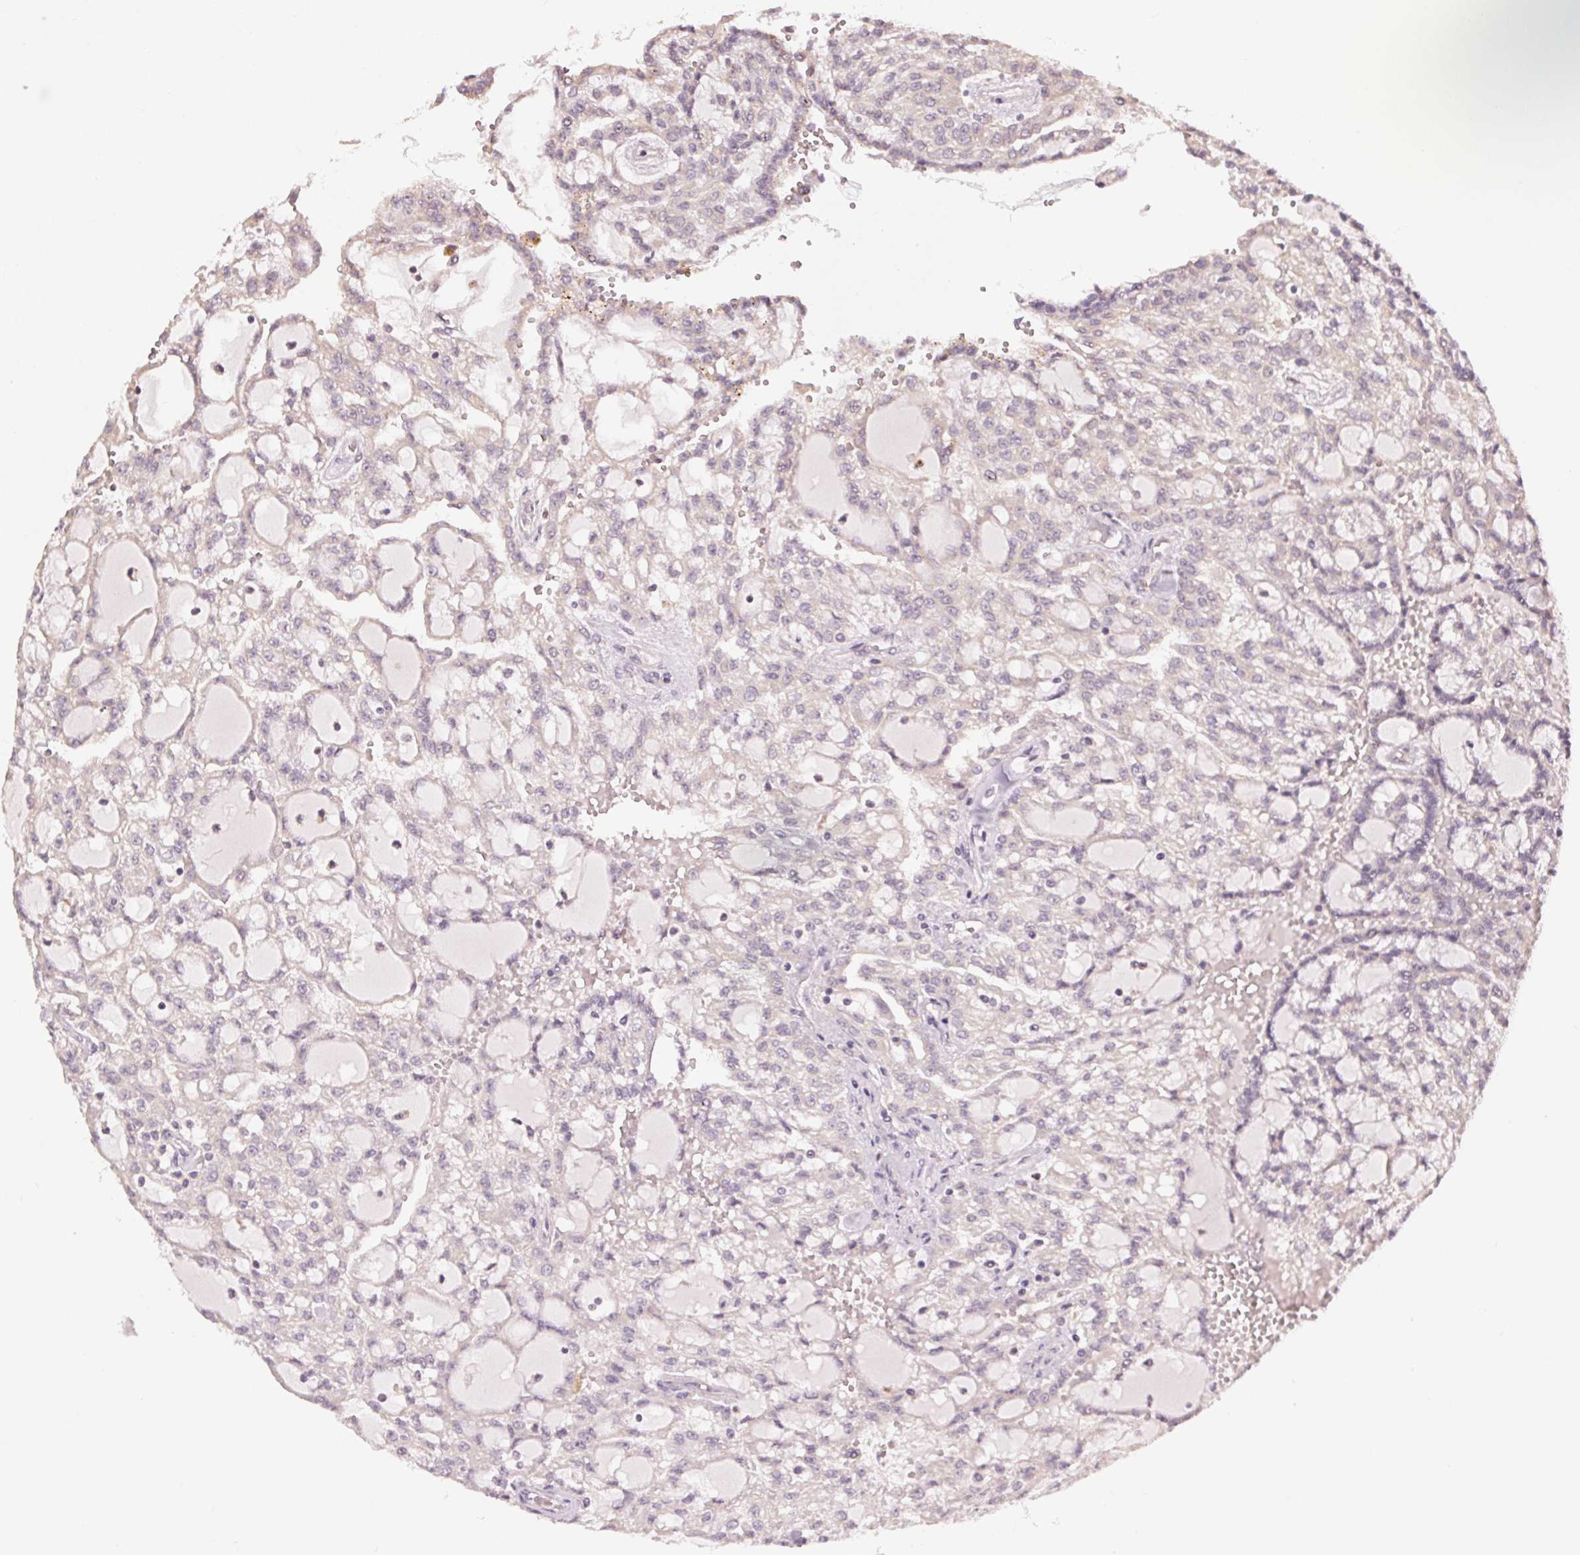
{"staining": {"intensity": "negative", "quantity": "none", "location": "none"}, "tissue": "renal cancer", "cell_type": "Tumor cells", "image_type": "cancer", "snomed": [{"axis": "morphology", "description": "Adenocarcinoma, NOS"}, {"axis": "topography", "description": "Kidney"}], "caption": "This histopathology image is of renal cancer stained with immunohistochemistry (IHC) to label a protein in brown with the nuclei are counter-stained blue. There is no positivity in tumor cells.", "gene": "ATP1B3", "patient": {"sex": "male", "age": 63}}